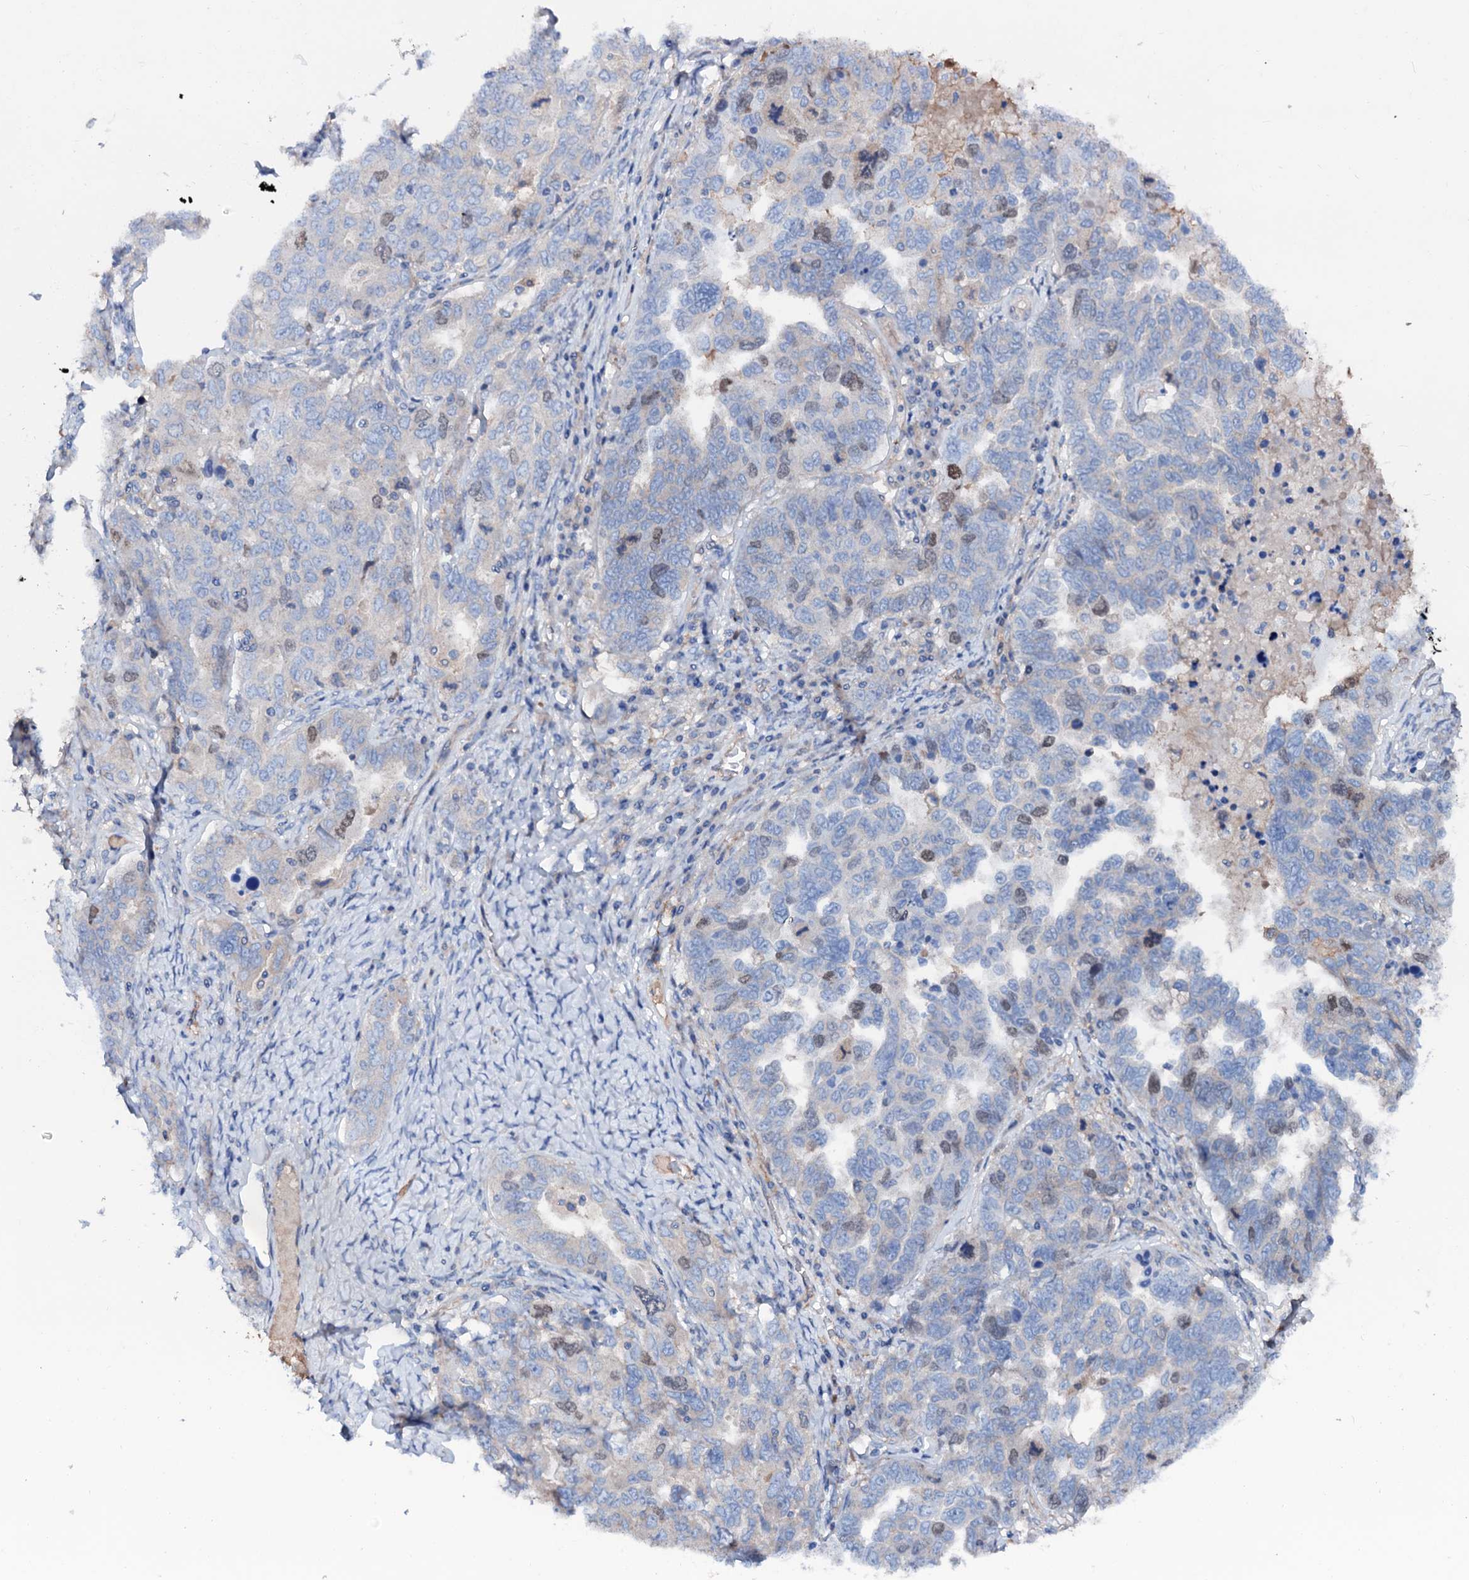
{"staining": {"intensity": "moderate", "quantity": "<25%", "location": "nuclear"}, "tissue": "ovarian cancer", "cell_type": "Tumor cells", "image_type": "cancer", "snomed": [{"axis": "morphology", "description": "Carcinoma, endometroid"}, {"axis": "topography", "description": "Ovary"}], "caption": "Immunohistochemistry (IHC) image of ovarian endometroid carcinoma stained for a protein (brown), which demonstrates low levels of moderate nuclear positivity in approximately <25% of tumor cells.", "gene": "CSKMT", "patient": {"sex": "female", "age": 62}}